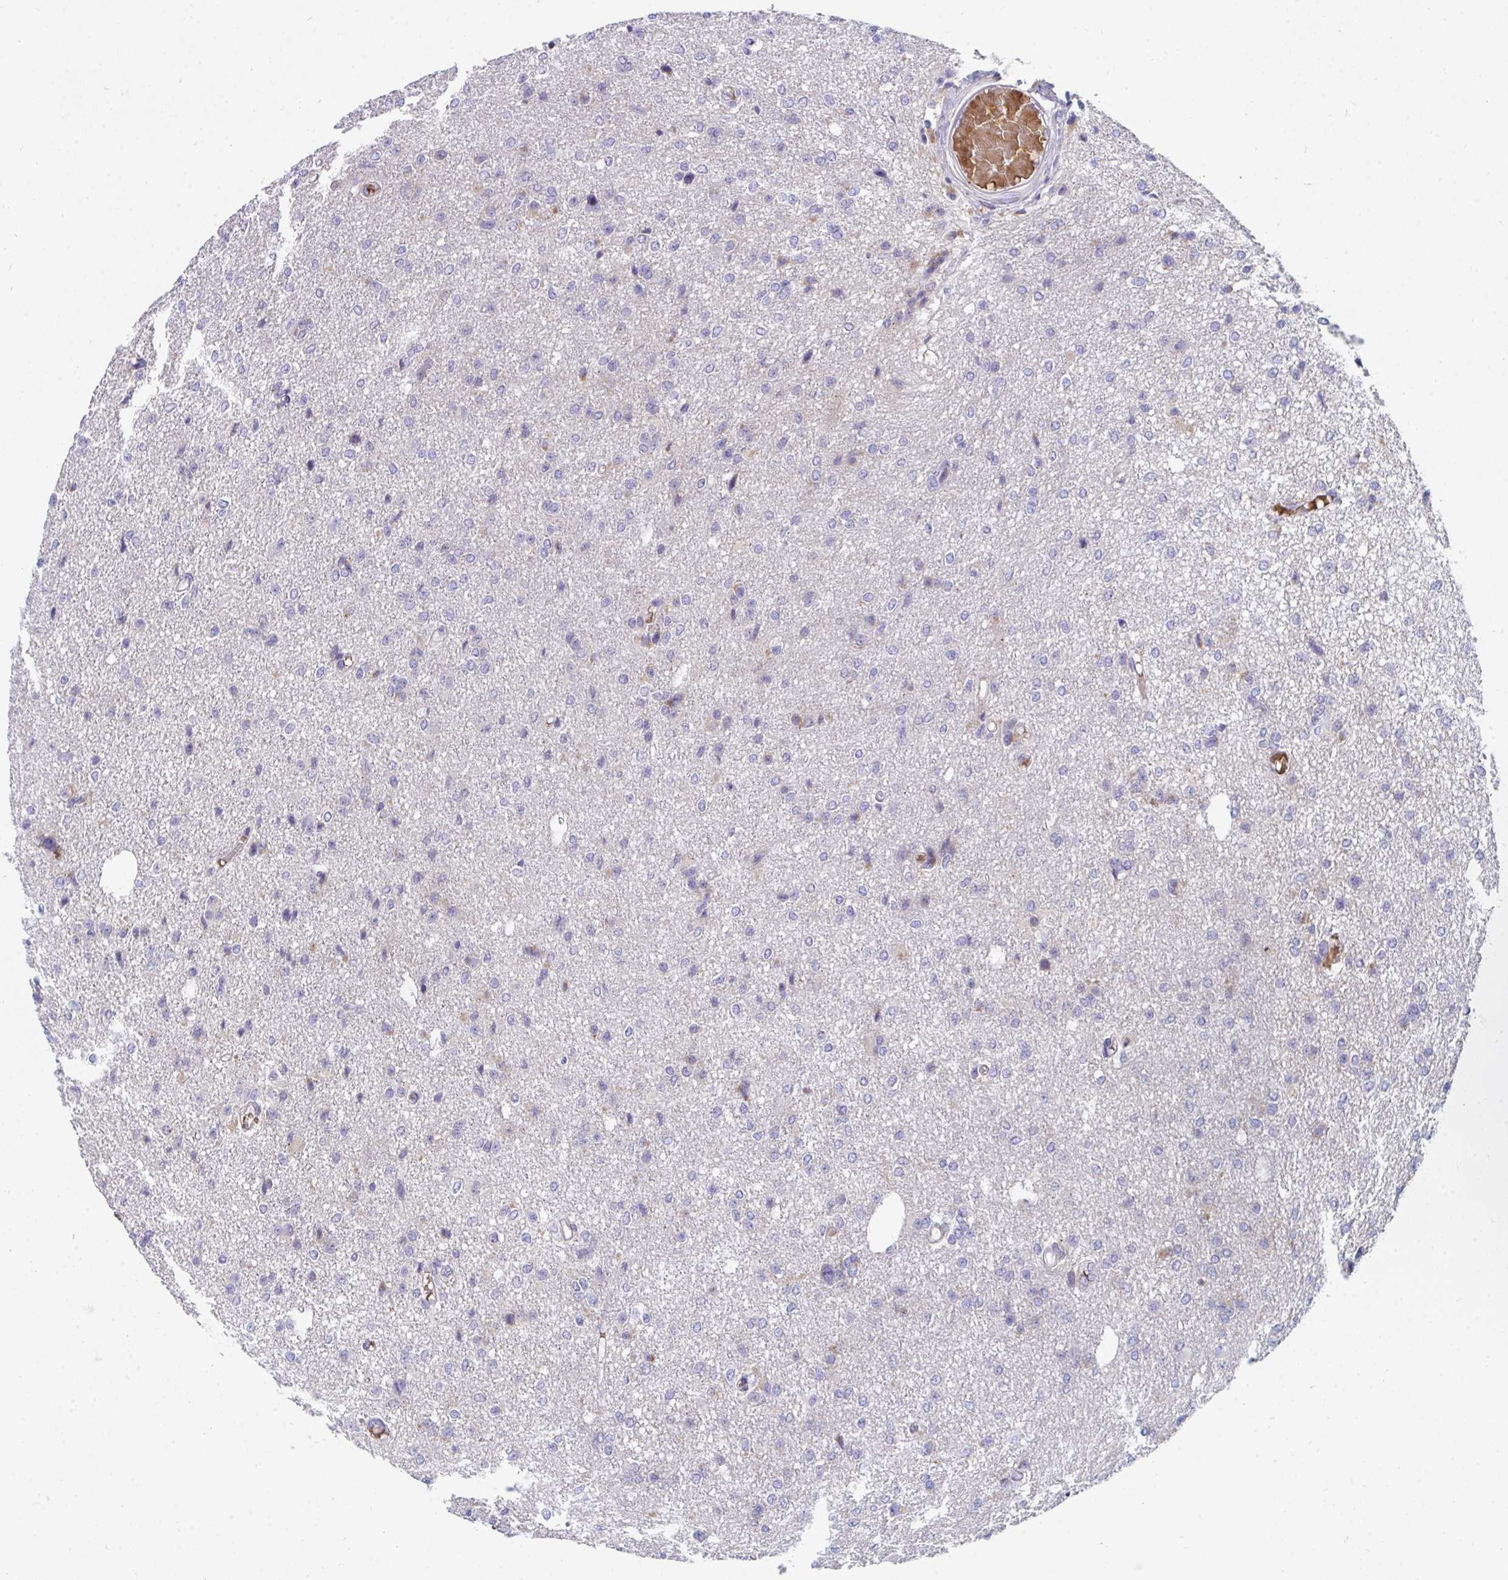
{"staining": {"intensity": "negative", "quantity": "none", "location": "none"}, "tissue": "glioma", "cell_type": "Tumor cells", "image_type": "cancer", "snomed": [{"axis": "morphology", "description": "Glioma, malignant, Low grade"}, {"axis": "topography", "description": "Brain"}], "caption": "Image shows no significant protein positivity in tumor cells of glioma.", "gene": "MROH2B", "patient": {"sex": "male", "age": 26}}